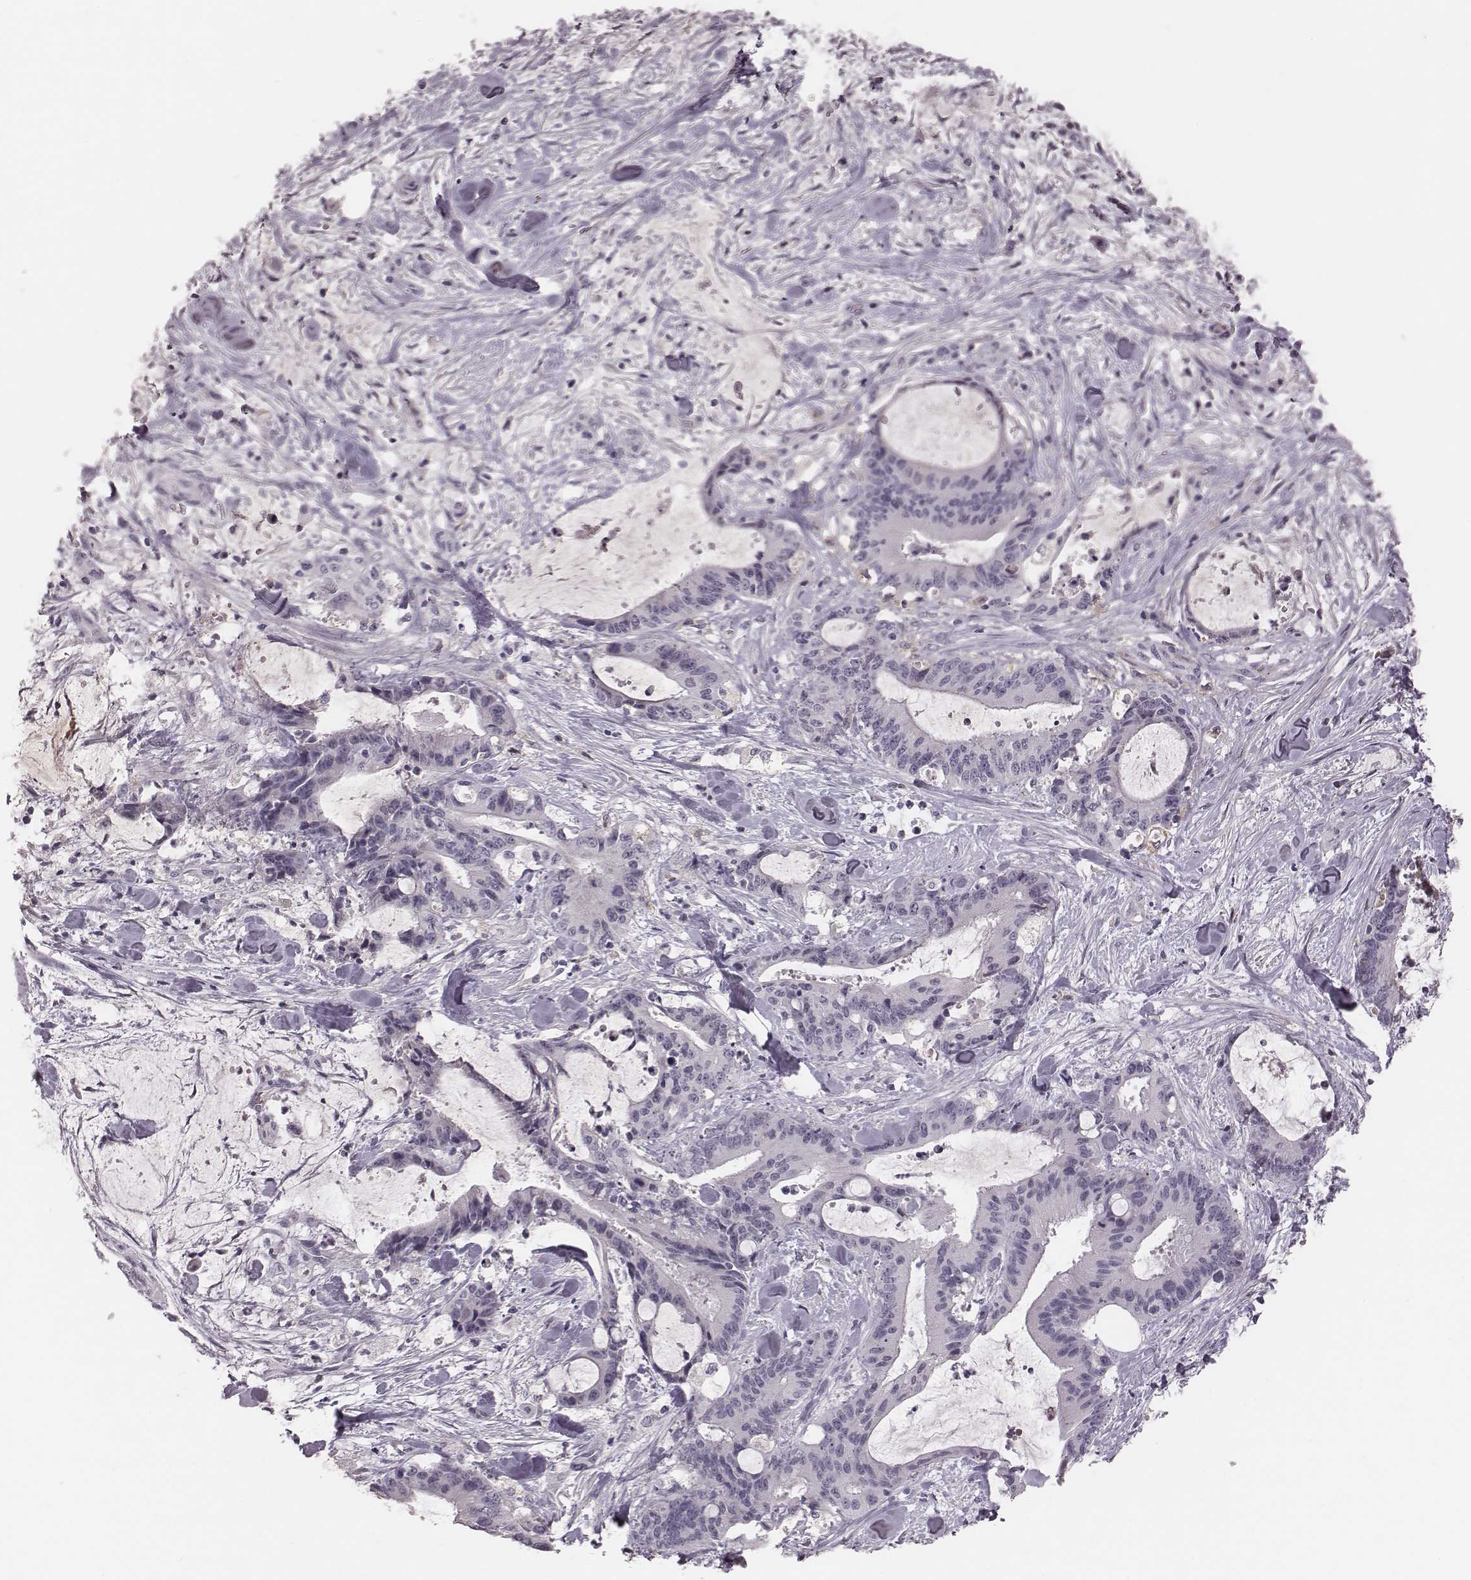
{"staining": {"intensity": "negative", "quantity": "none", "location": "none"}, "tissue": "liver cancer", "cell_type": "Tumor cells", "image_type": "cancer", "snomed": [{"axis": "morphology", "description": "Cholangiocarcinoma"}, {"axis": "topography", "description": "Liver"}], "caption": "Human cholangiocarcinoma (liver) stained for a protein using immunohistochemistry reveals no expression in tumor cells.", "gene": "CFTR", "patient": {"sex": "female", "age": 73}}